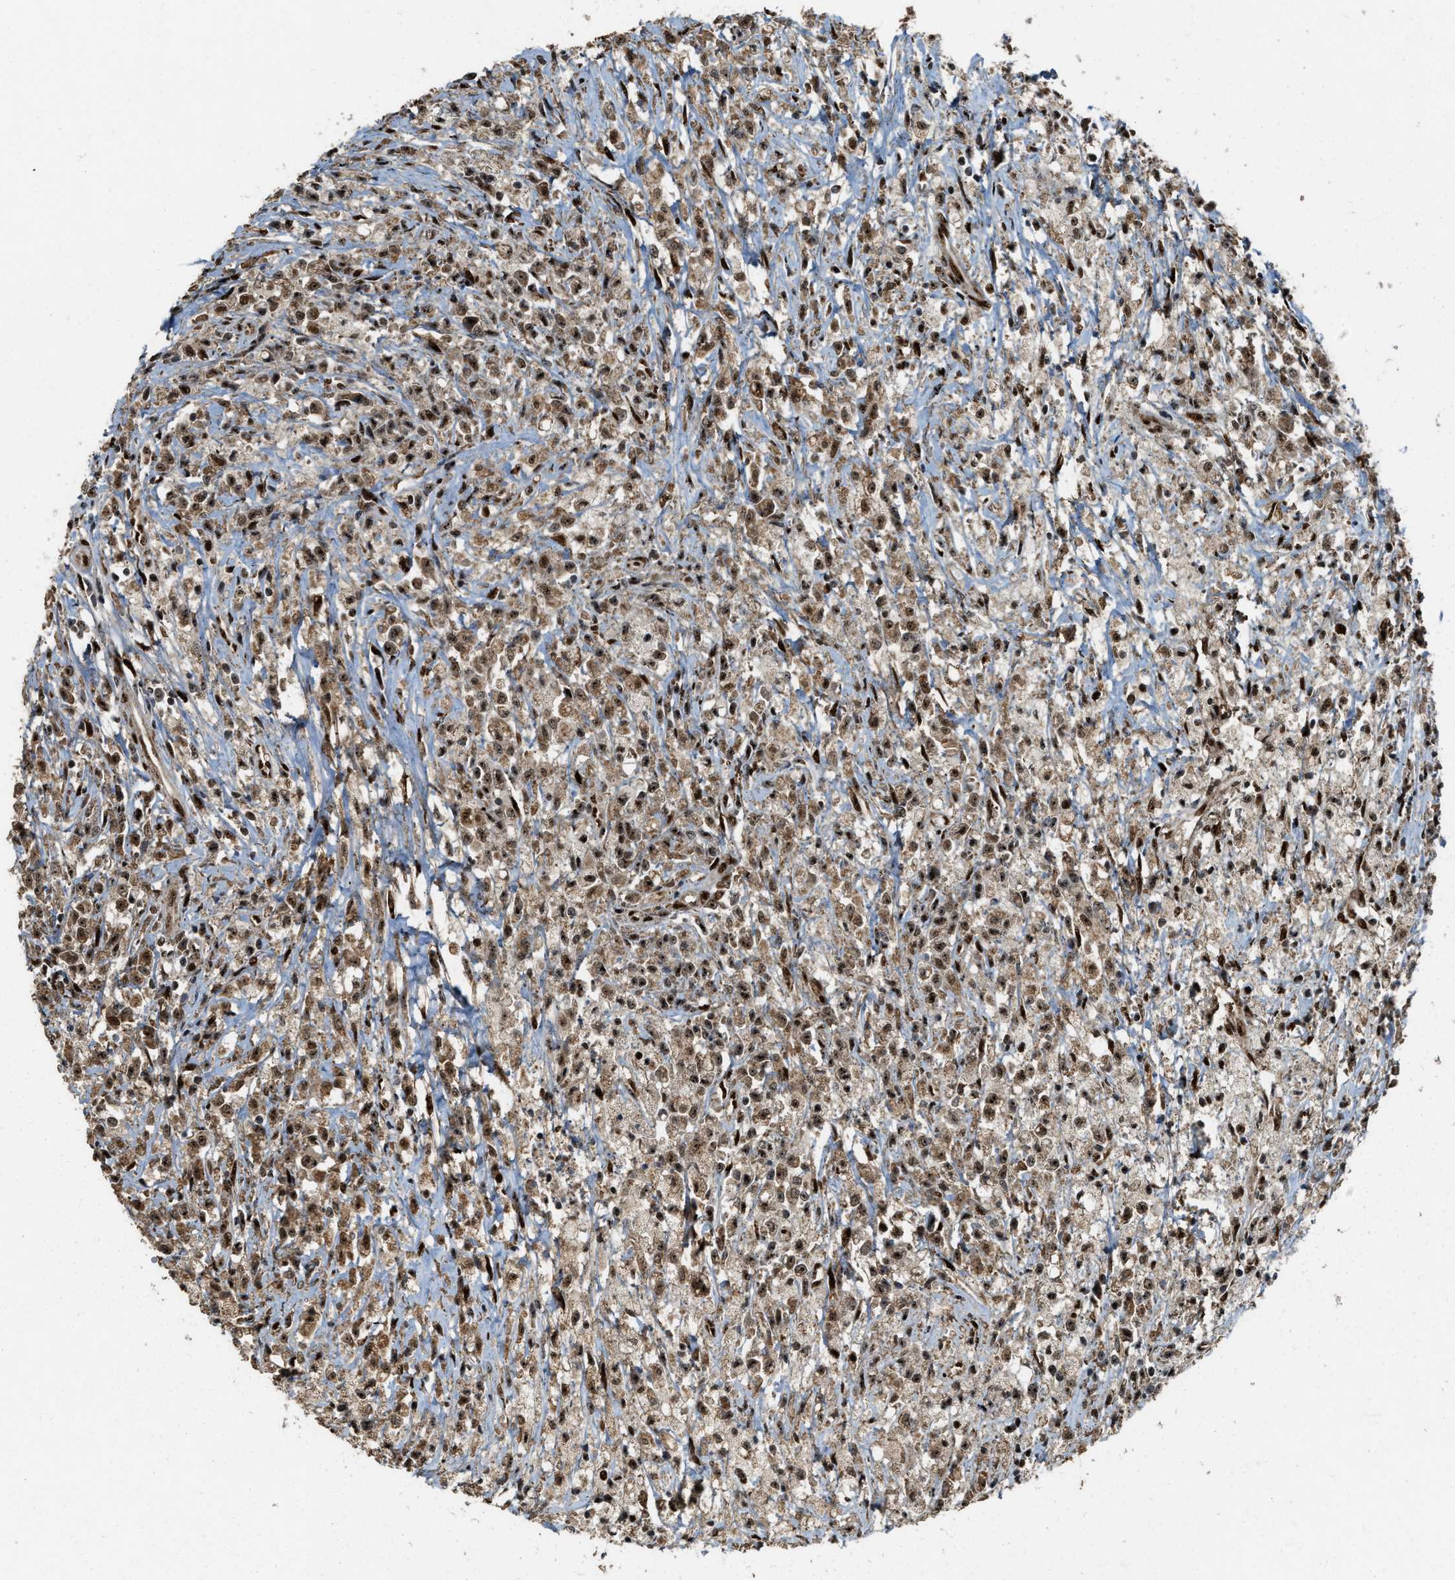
{"staining": {"intensity": "moderate", "quantity": ">75%", "location": "cytoplasmic/membranous,nuclear"}, "tissue": "testis cancer", "cell_type": "Tumor cells", "image_type": "cancer", "snomed": [{"axis": "morphology", "description": "Carcinoma, Embryonal, NOS"}, {"axis": "topography", "description": "Testis"}], "caption": "Protein expression analysis of testis cancer displays moderate cytoplasmic/membranous and nuclear expression in about >75% of tumor cells. Using DAB (brown) and hematoxylin (blue) stains, captured at high magnification using brightfield microscopy.", "gene": "ZNF687", "patient": {"sex": "male", "age": 2}}